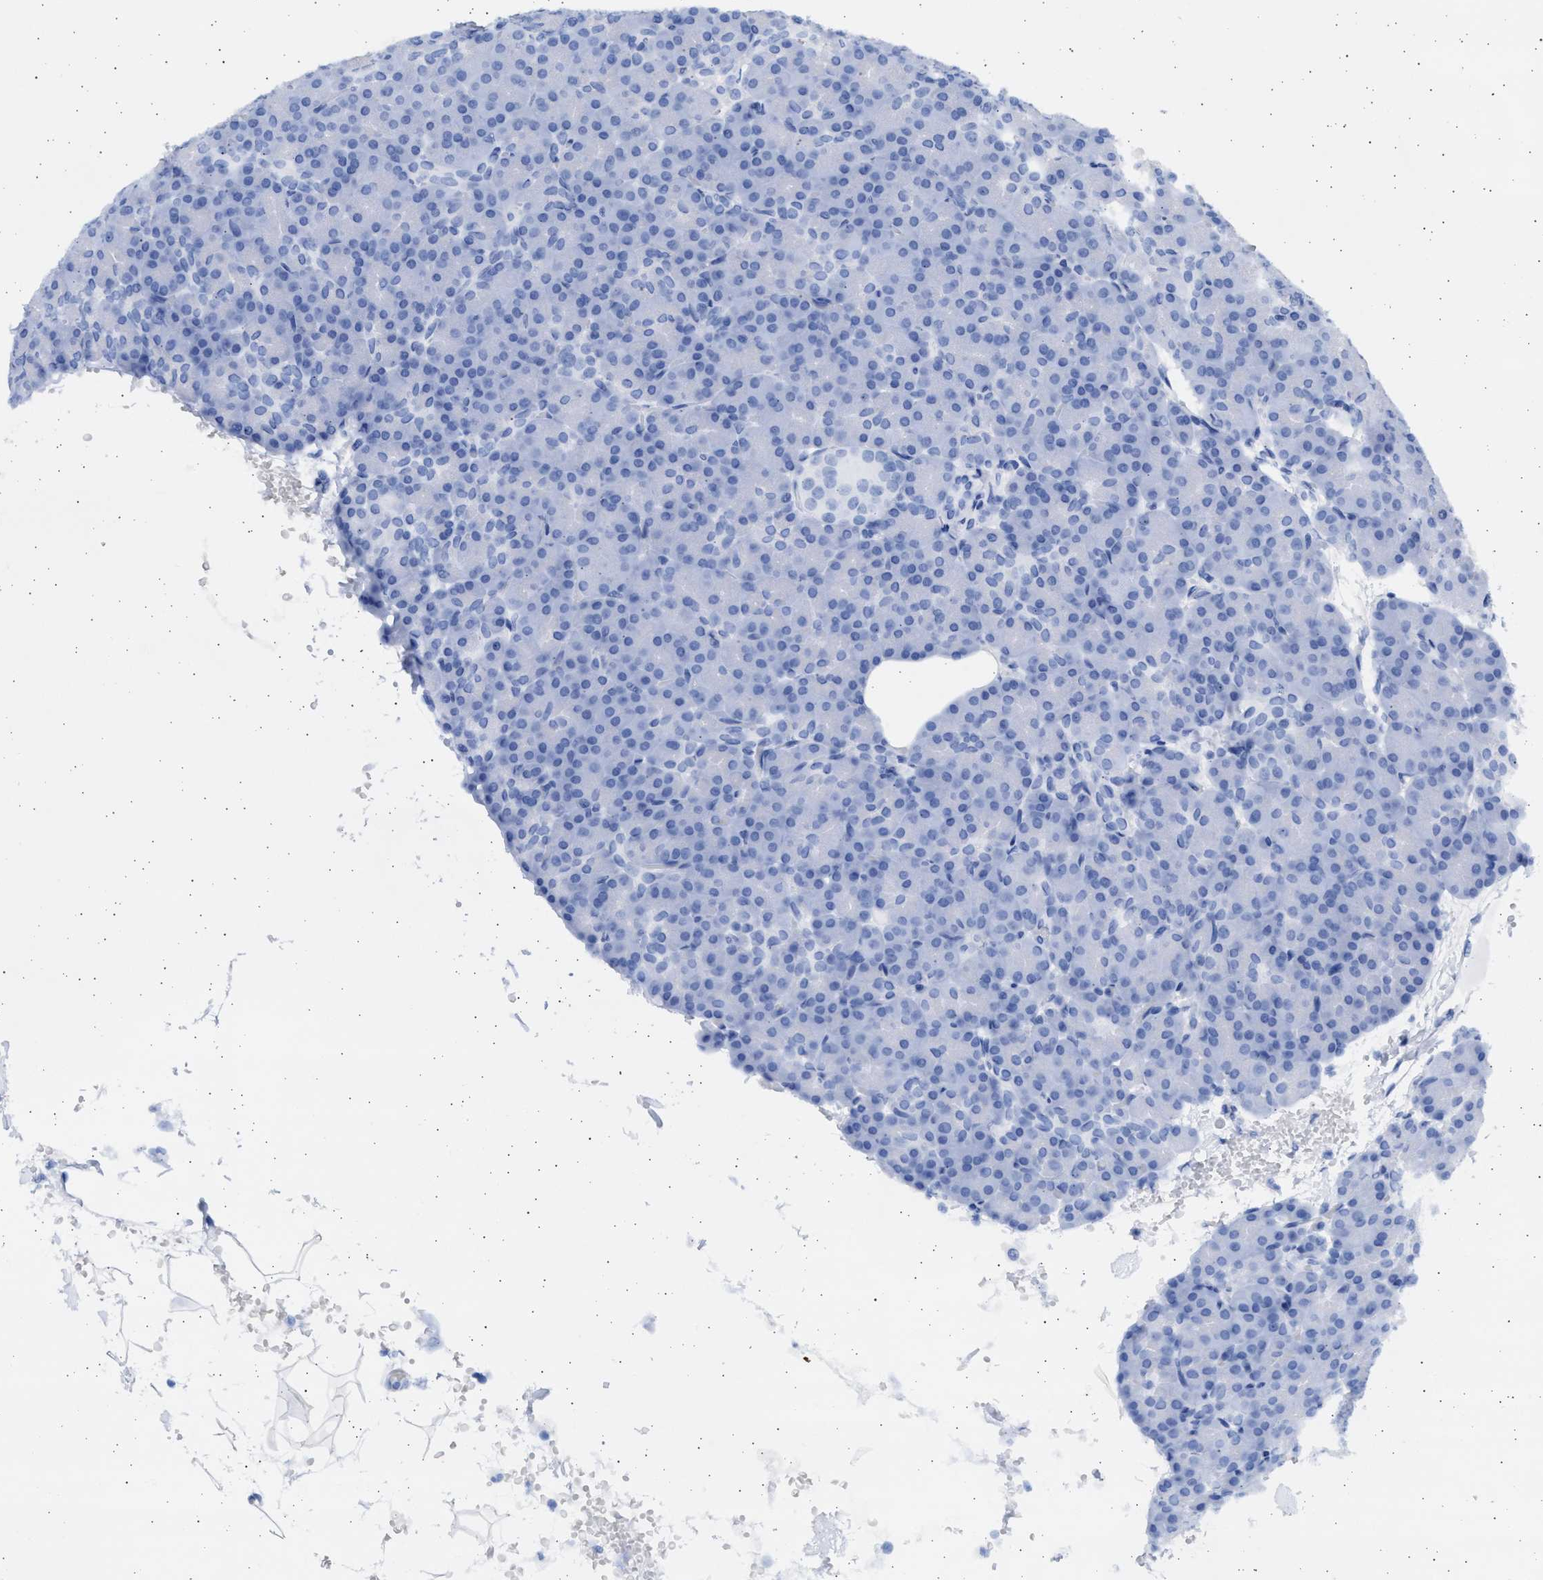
{"staining": {"intensity": "negative", "quantity": "none", "location": "none"}, "tissue": "pancreas", "cell_type": "Exocrine glandular cells", "image_type": "normal", "snomed": [{"axis": "morphology", "description": "Normal tissue, NOS"}, {"axis": "topography", "description": "Pancreas"}], "caption": "This is an IHC photomicrograph of benign pancreas. There is no expression in exocrine glandular cells.", "gene": "ALDOC", "patient": {"sex": "female", "age": 43}}